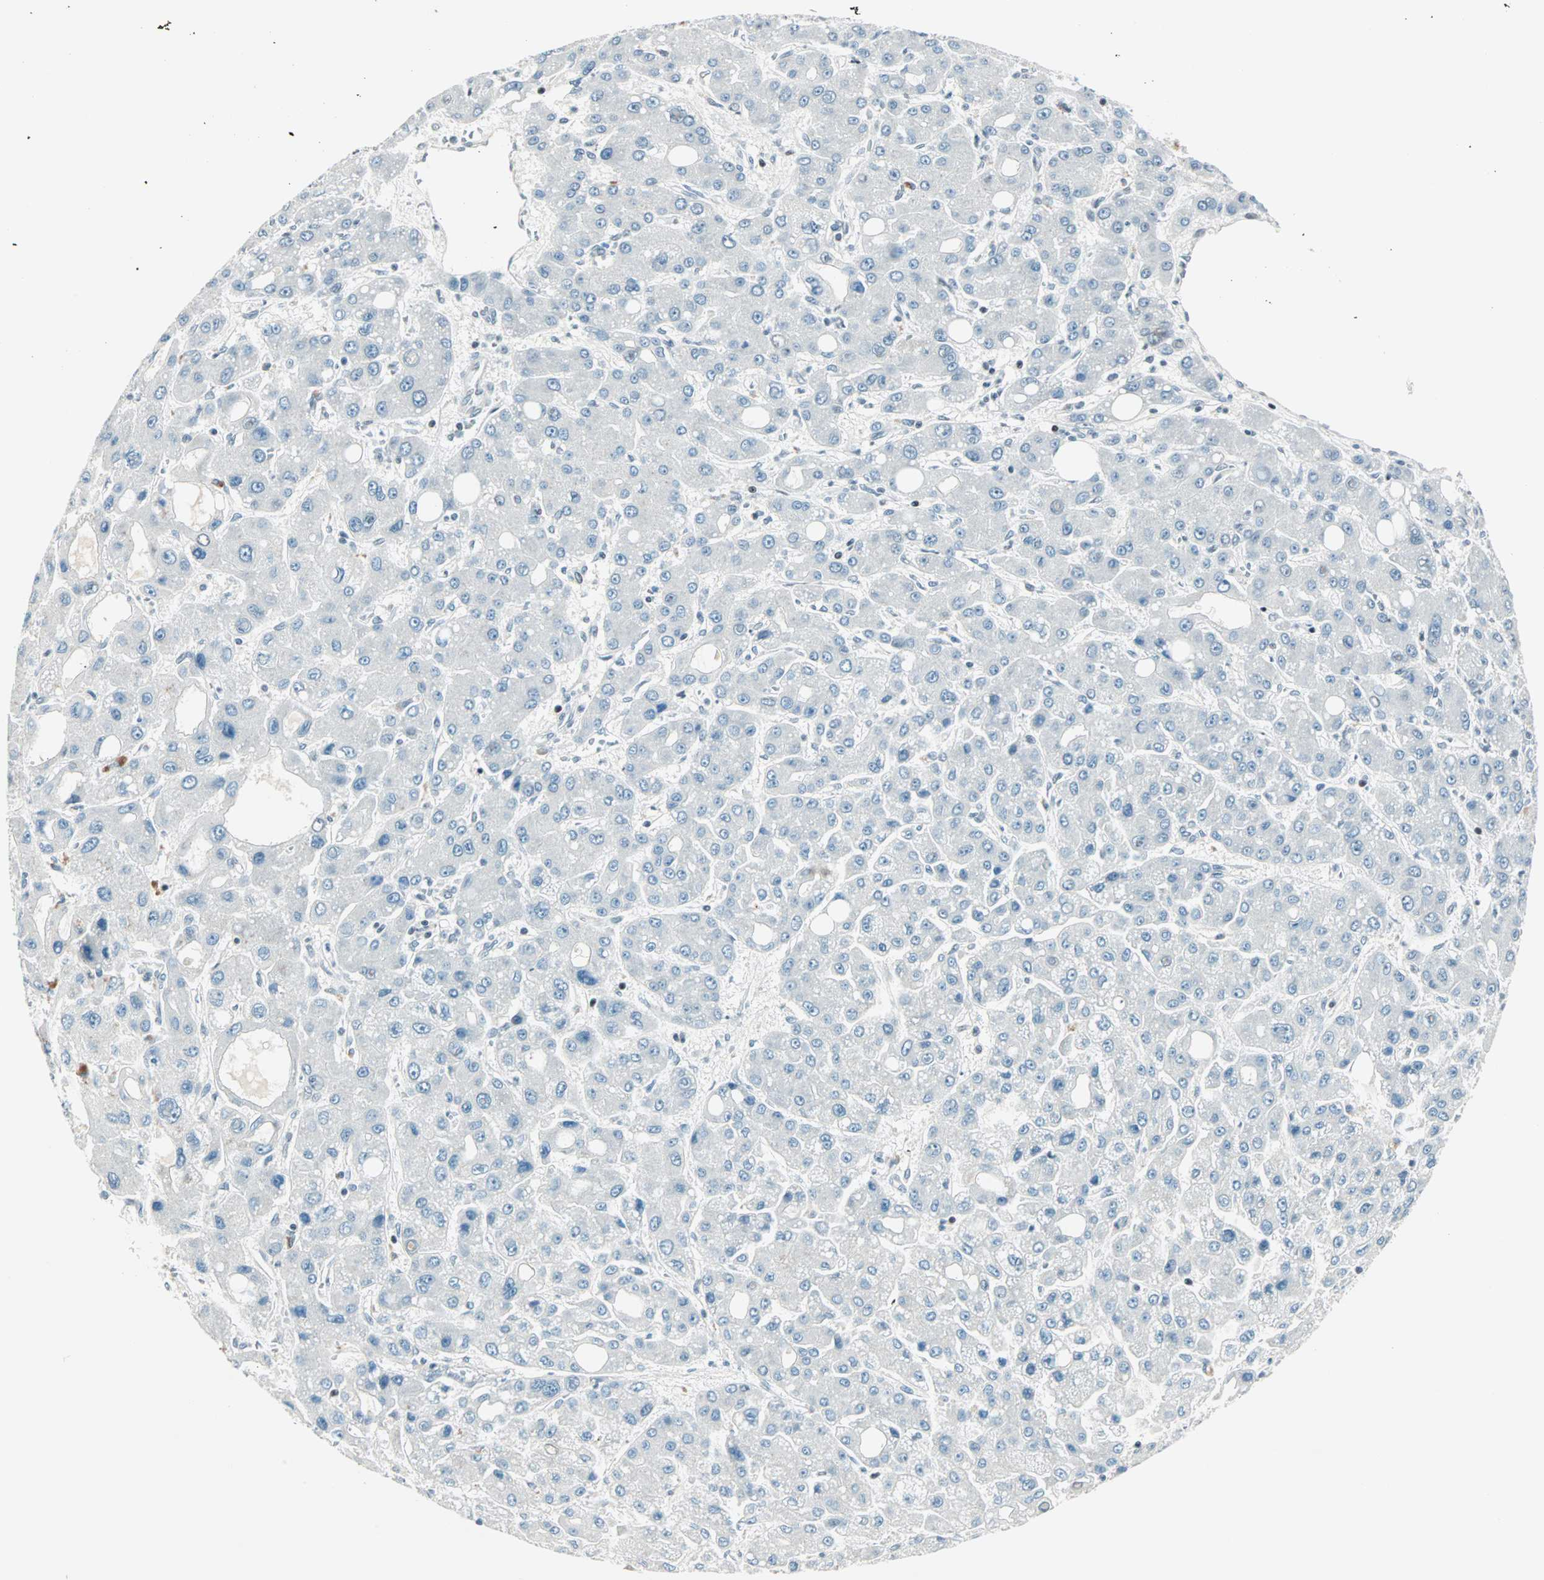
{"staining": {"intensity": "negative", "quantity": "none", "location": "none"}, "tissue": "liver cancer", "cell_type": "Tumor cells", "image_type": "cancer", "snomed": [{"axis": "morphology", "description": "Carcinoma, Hepatocellular, NOS"}, {"axis": "topography", "description": "Liver"}], "caption": "Tumor cells are negative for brown protein staining in hepatocellular carcinoma (liver). (IHC, brightfield microscopy, high magnification).", "gene": "SIN3A", "patient": {"sex": "male", "age": 55}}